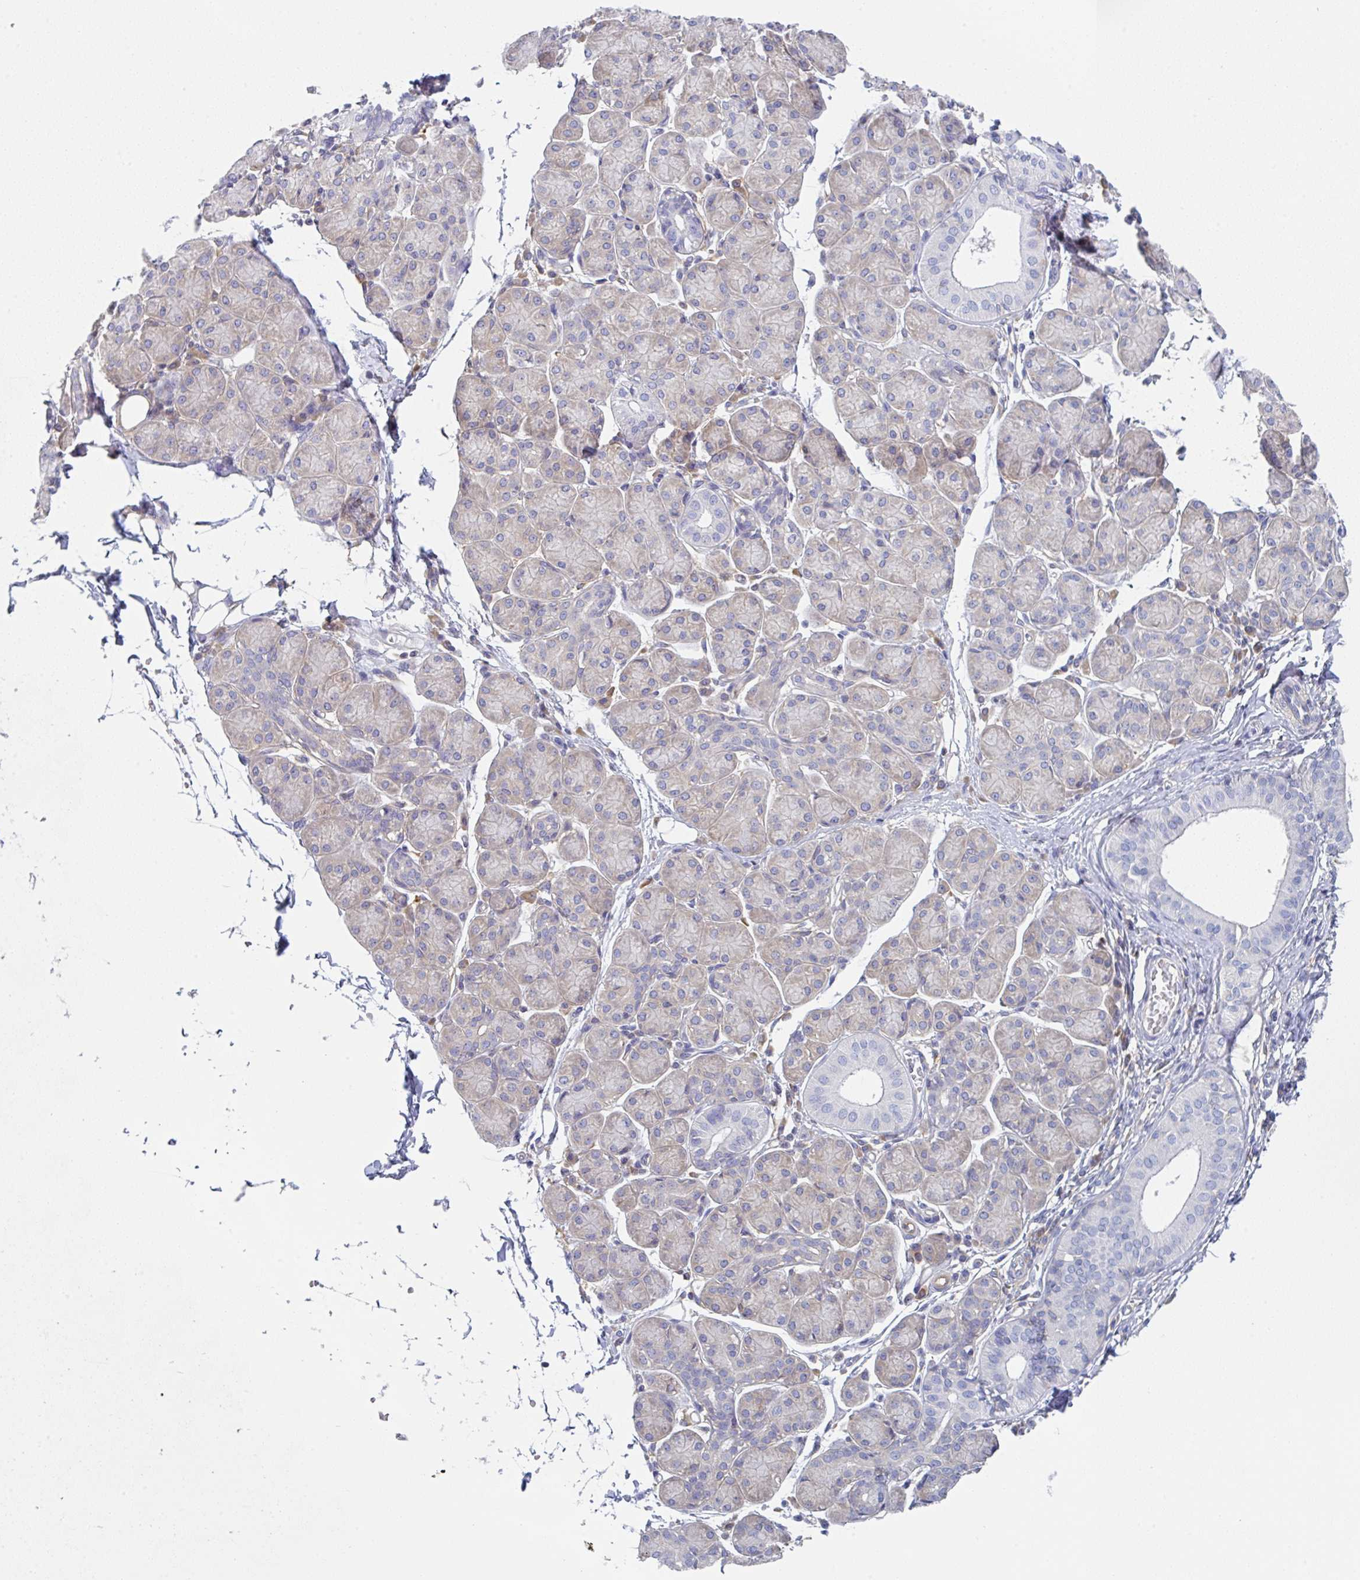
{"staining": {"intensity": "weak", "quantity": "25%-75%", "location": "cytoplasmic/membranous"}, "tissue": "salivary gland", "cell_type": "Glandular cells", "image_type": "normal", "snomed": [{"axis": "morphology", "description": "Normal tissue, NOS"}, {"axis": "morphology", "description": "Inflammation, NOS"}, {"axis": "topography", "description": "Lymph node"}, {"axis": "topography", "description": "Salivary gland"}], "caption": "Immunohistochemistry staining of benign salivary gland, which demonstrates low levels of weak cytoplasmic/membranous positivity in about 25%-75% of glandular cells indicating weak cytoplasmic/membranous protein staining. The staining was performed using DAB (3,3'-diaminobenzidine) (brown) for protein detection and nuclei were counterstained in hematoxylin (blue).", "gene": "AMPD2", "patient": {"sex": "male", "age": 3}}